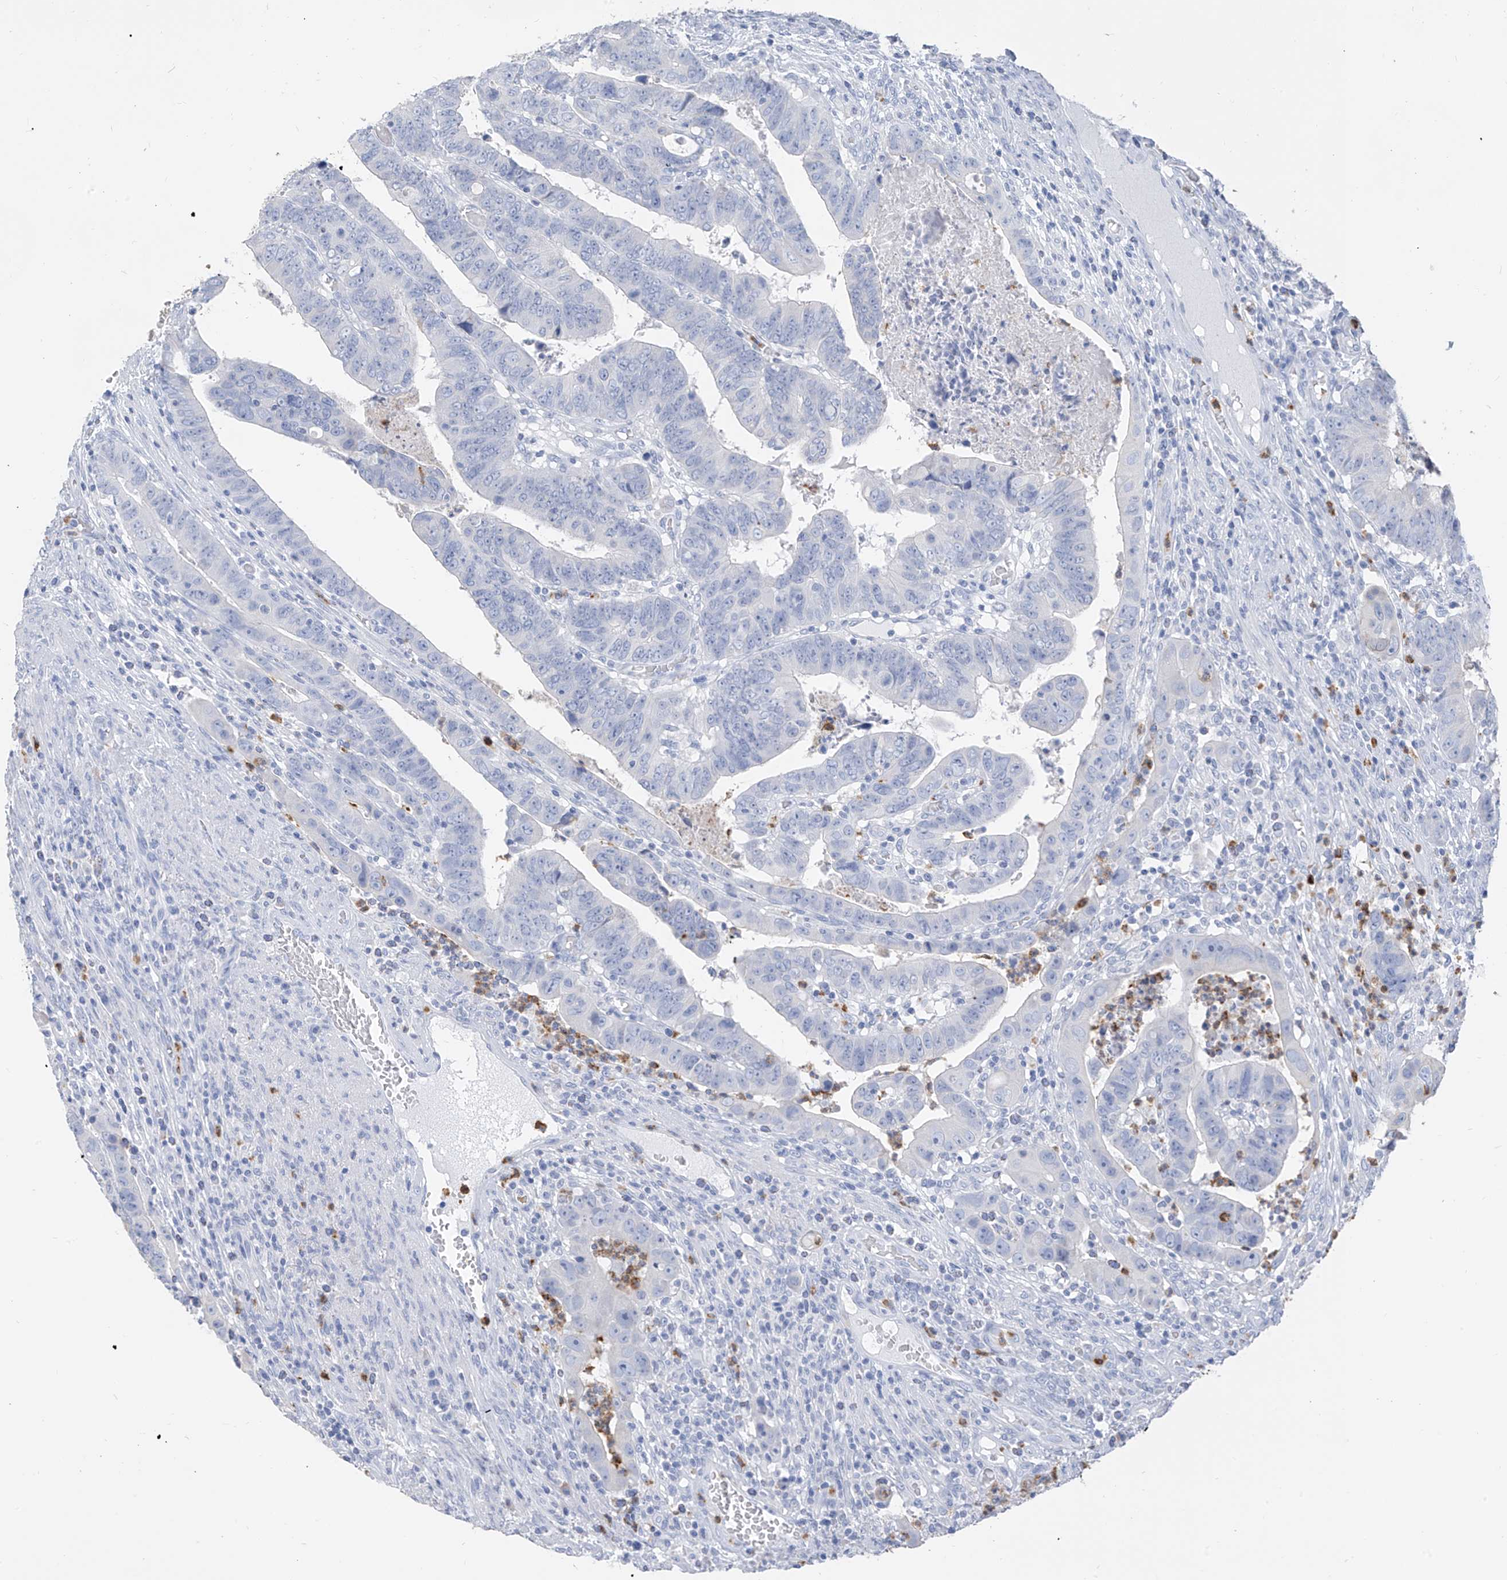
{"staining": {"intensity": "negative", "quantity": "none", "location": "none"}, "tissue": "colorectal cancer", "cell_type": "Tumor cells", "image_type": "cancer", "snomed": [{"axis": "morphology", "description": "Normal tissue, NOS"}, {"axis": "morphology", "description": "Adenocarcinoma, NOS"}, {"axis": "topography", "description": "Rectum"}], "caption": "There is no significant positivity in tumor cells of colorectal cancer.", "gene": "PAFAH1B3", "patient": {"sex": "female", "age": 65}}